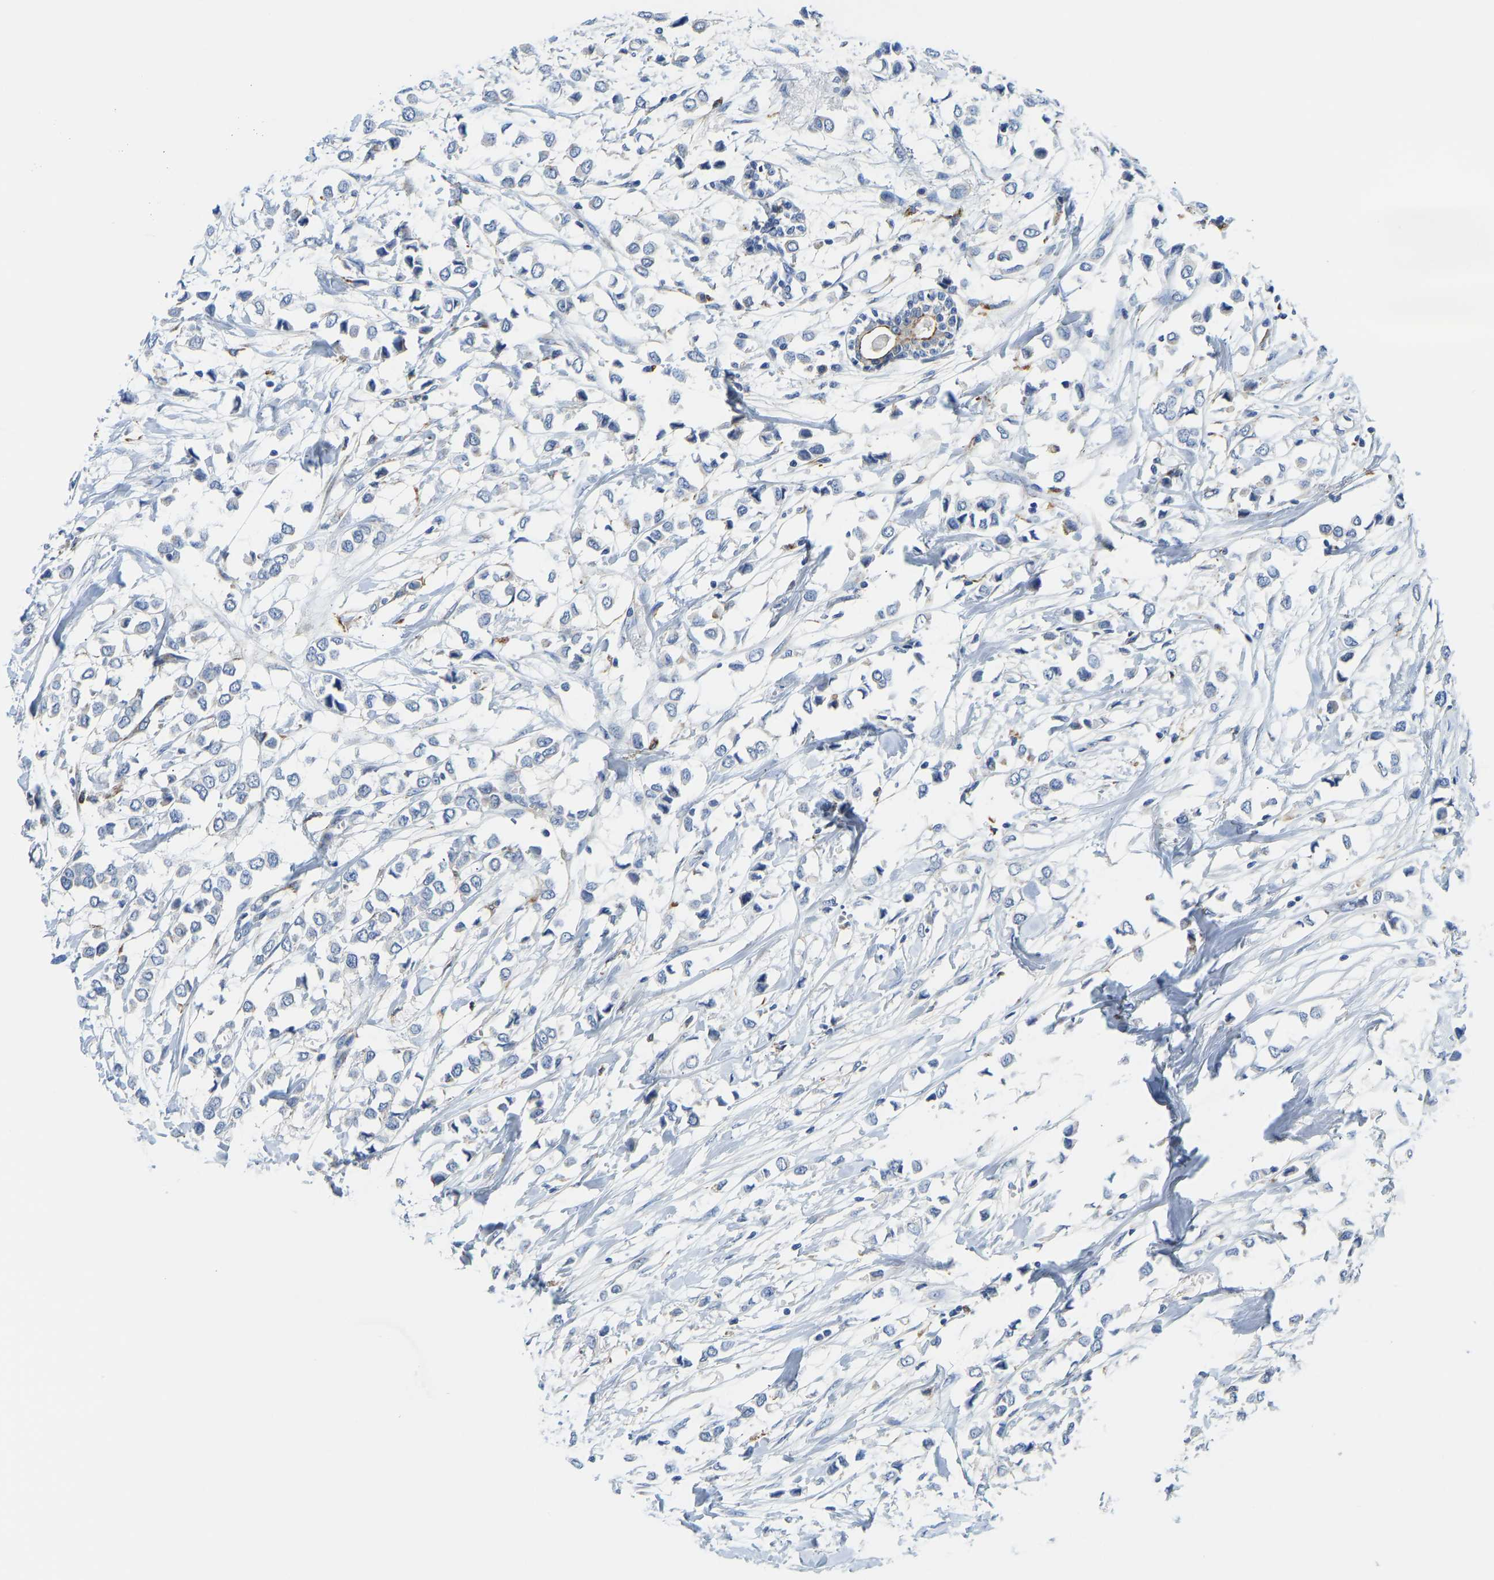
{"staining": {"intensity": "negative", "quantity": "none", "location": "none"}, "tissue": "breast cancer", "cell_type": "Tumor cells", "image_type": "cancer", "snomed": [{"axis": "morphology", "description": "Lobular carcinoma"}, {"axis": "topography", "description": "Breast"}], "caption": "The image reveals no staining of tumor cells in lobular carcinoma (breast).", "gene": "ATP6V1E1", "patient": {"sex": "female", "age": 51}}